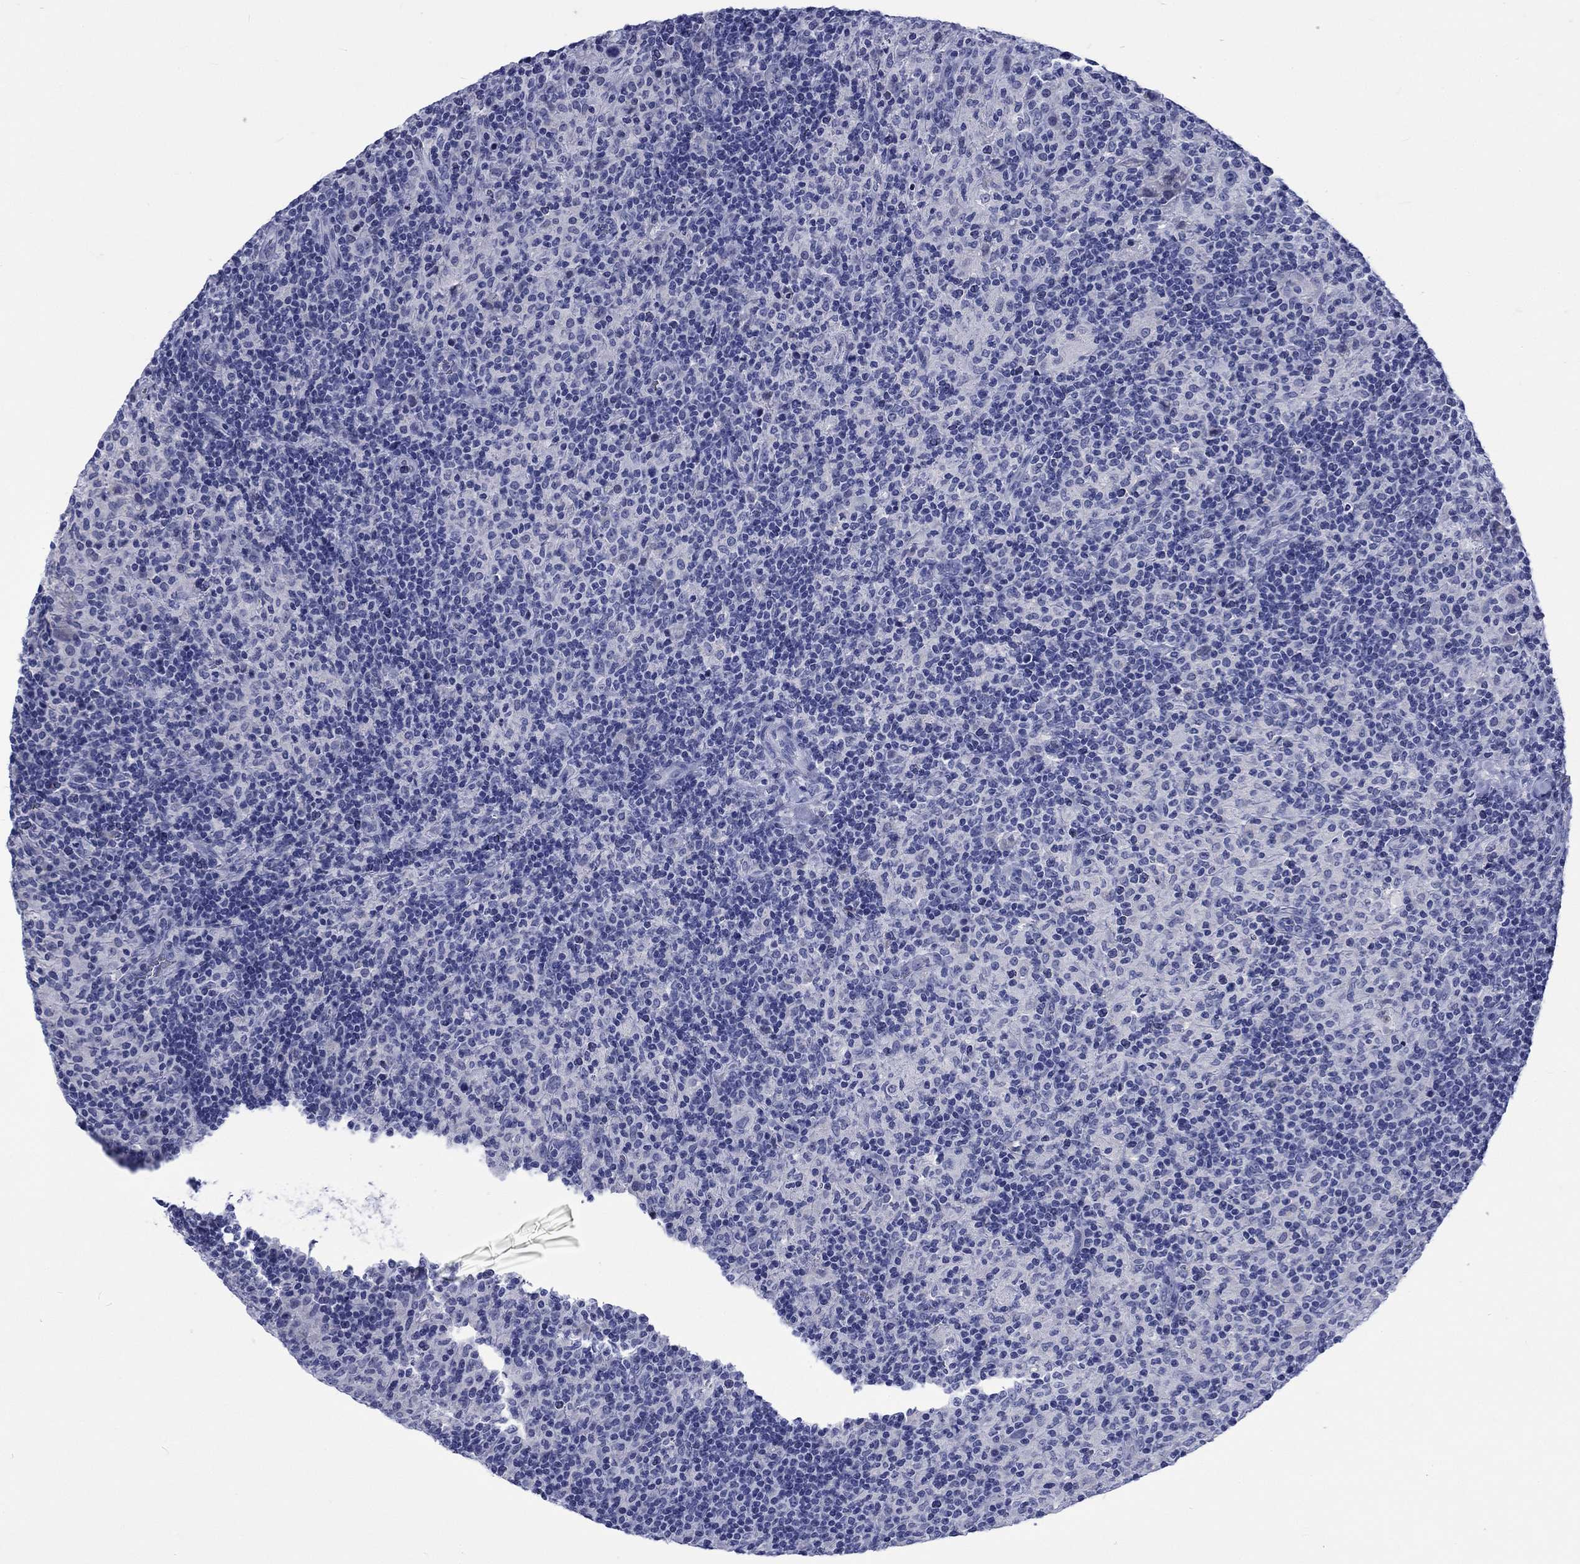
{"staining": {"intensity": "negative", "quantity": "none", "location": "none"}, "tissue": "lymphoma", "cell_type": "Tumor cells", "image_type": "cancer", "snomed": [{"axis": "morphology", "description": "Hodgkin's disease, NOS"}, {"axis": "topography", "description": "Lymph node"}], "caption": "Tumor cells are negative for brown protein staining in Hodgkin's disease. (Stains: DAB (3,3'-diaminobenzidine) IHC with hematoxylin counter stain, Microscopy: brightfield microscopy at high magnification).", "gene": "KRT76", "patient": {"sex": "male", "age": 70}}